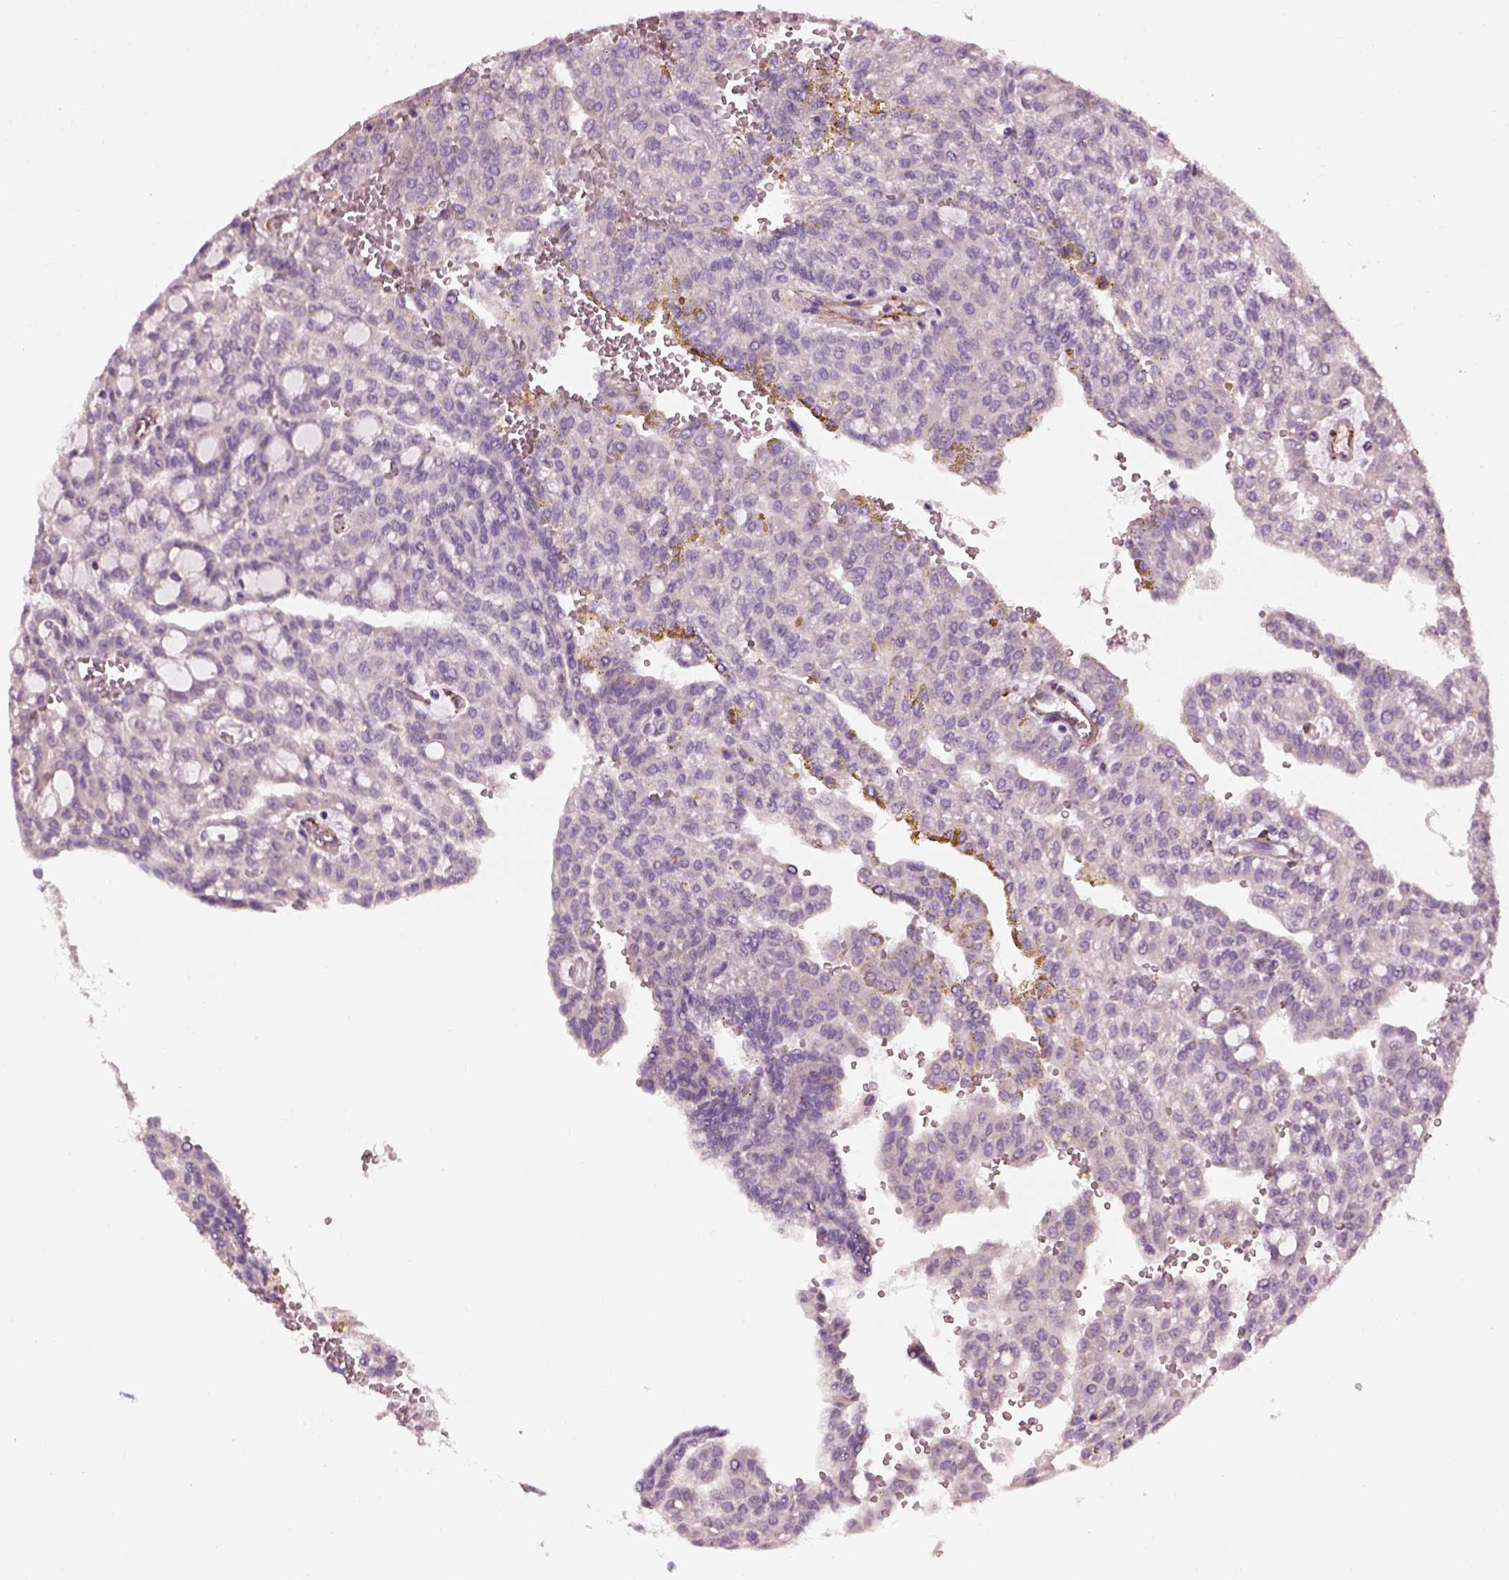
{"staining": {"intensity": "negative", "quantity": "none", "location": "none"}, "tissue": "renal cancer", "cell_type": "Tumor cells", "image_type": "cancer", "snomed": [{"axis": "morphology", "description": "Adenocarcinoma, NOS"}, {"axis": "topography", "description": "Kidney"}], "caption": "The micrograph reveals no staining of tumor cells in adenocarcinoma (renal). (Stains: DAB (3,3'-diaminobenzidine) immunohistochemistry with hematoxylin counter stain, Microscopy: brightfield microscopy at high magnification).", "gene": "PRKCZ", "patient": {"sex": "male", "age": 63}}